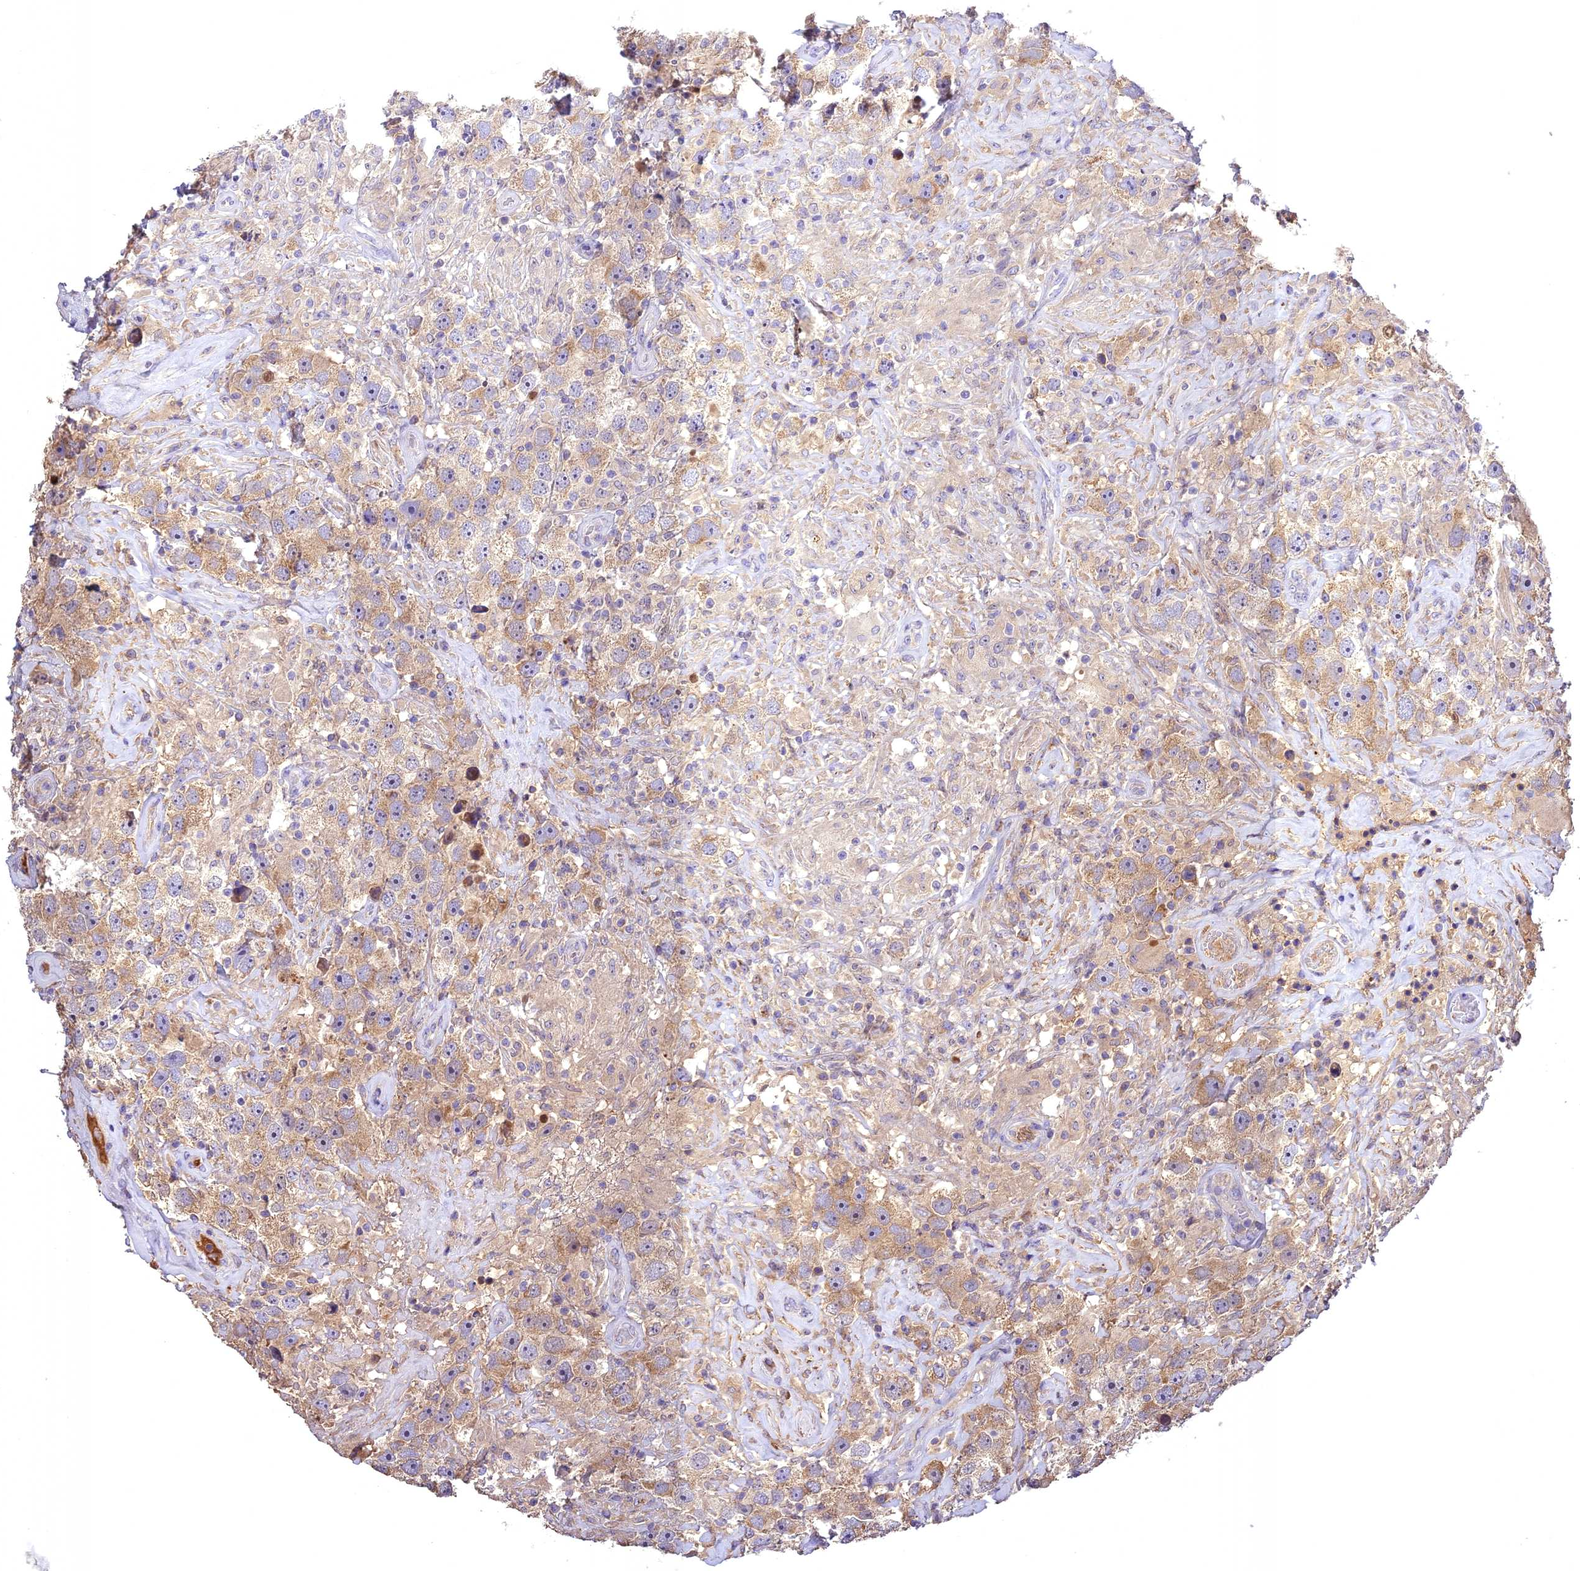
{"staining": {"intensity": "moderate", "quantity": "<25%", "location": "cytoplasmic/membranous"}, "tissue": "testis cancer", "cell_type": "Tumor cells", "image_type": "cancer", "snomed": [{"axis": "morphology", "description": "Seminoma, NOS"}, {"axis": "topography", "description": "Testis"}], "caption": "Moderate cytoplasmic/membranous protein staining is identified in about <25% of tumor cells in testis seminoma.", "gene": "NUDT8", "patient": {"sex": "male", "age": 49}}